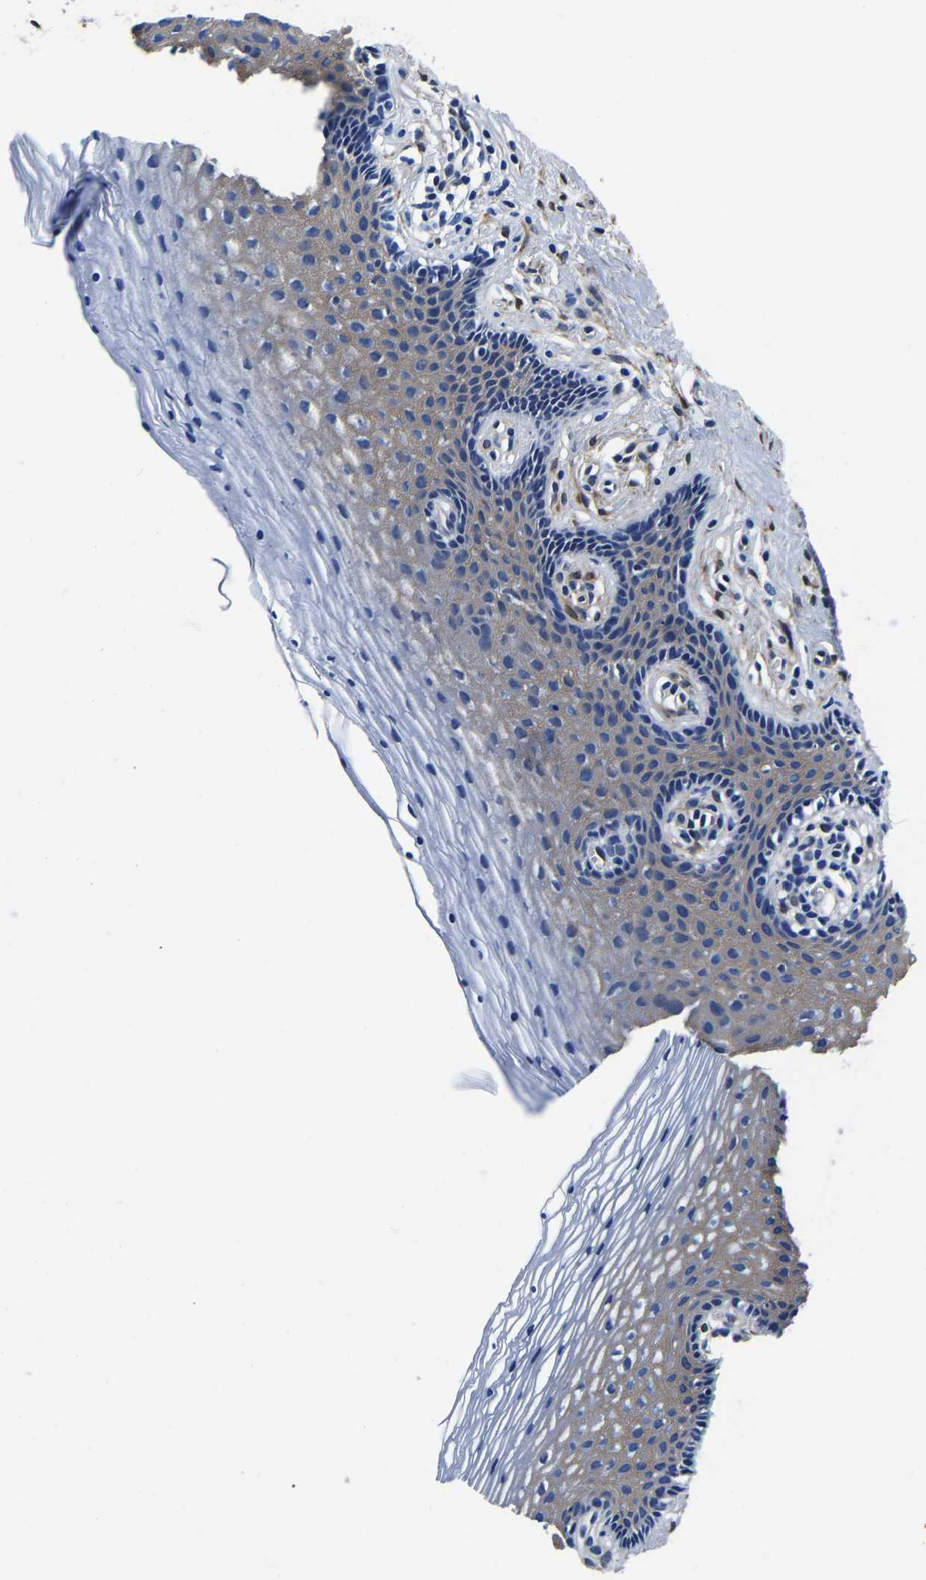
{"staining": {"intensity": "negative", "quantity": "none", "location": "none"}, "tissue": "vagina", "cell_type": "Squamous epithelial cells", "image_type": "normal", "snomed": [{"axis": "morphology", "description": "Normal tissue, NOS"}, {"axis": "topography", "description": "Vagina"}], "caption": "The immunohistochemistry histopathology image has no significant positivity in squamous epithelial cells of vagina.", "gene": "S100A13", "patient": {"sex": "female", "age": 32}}